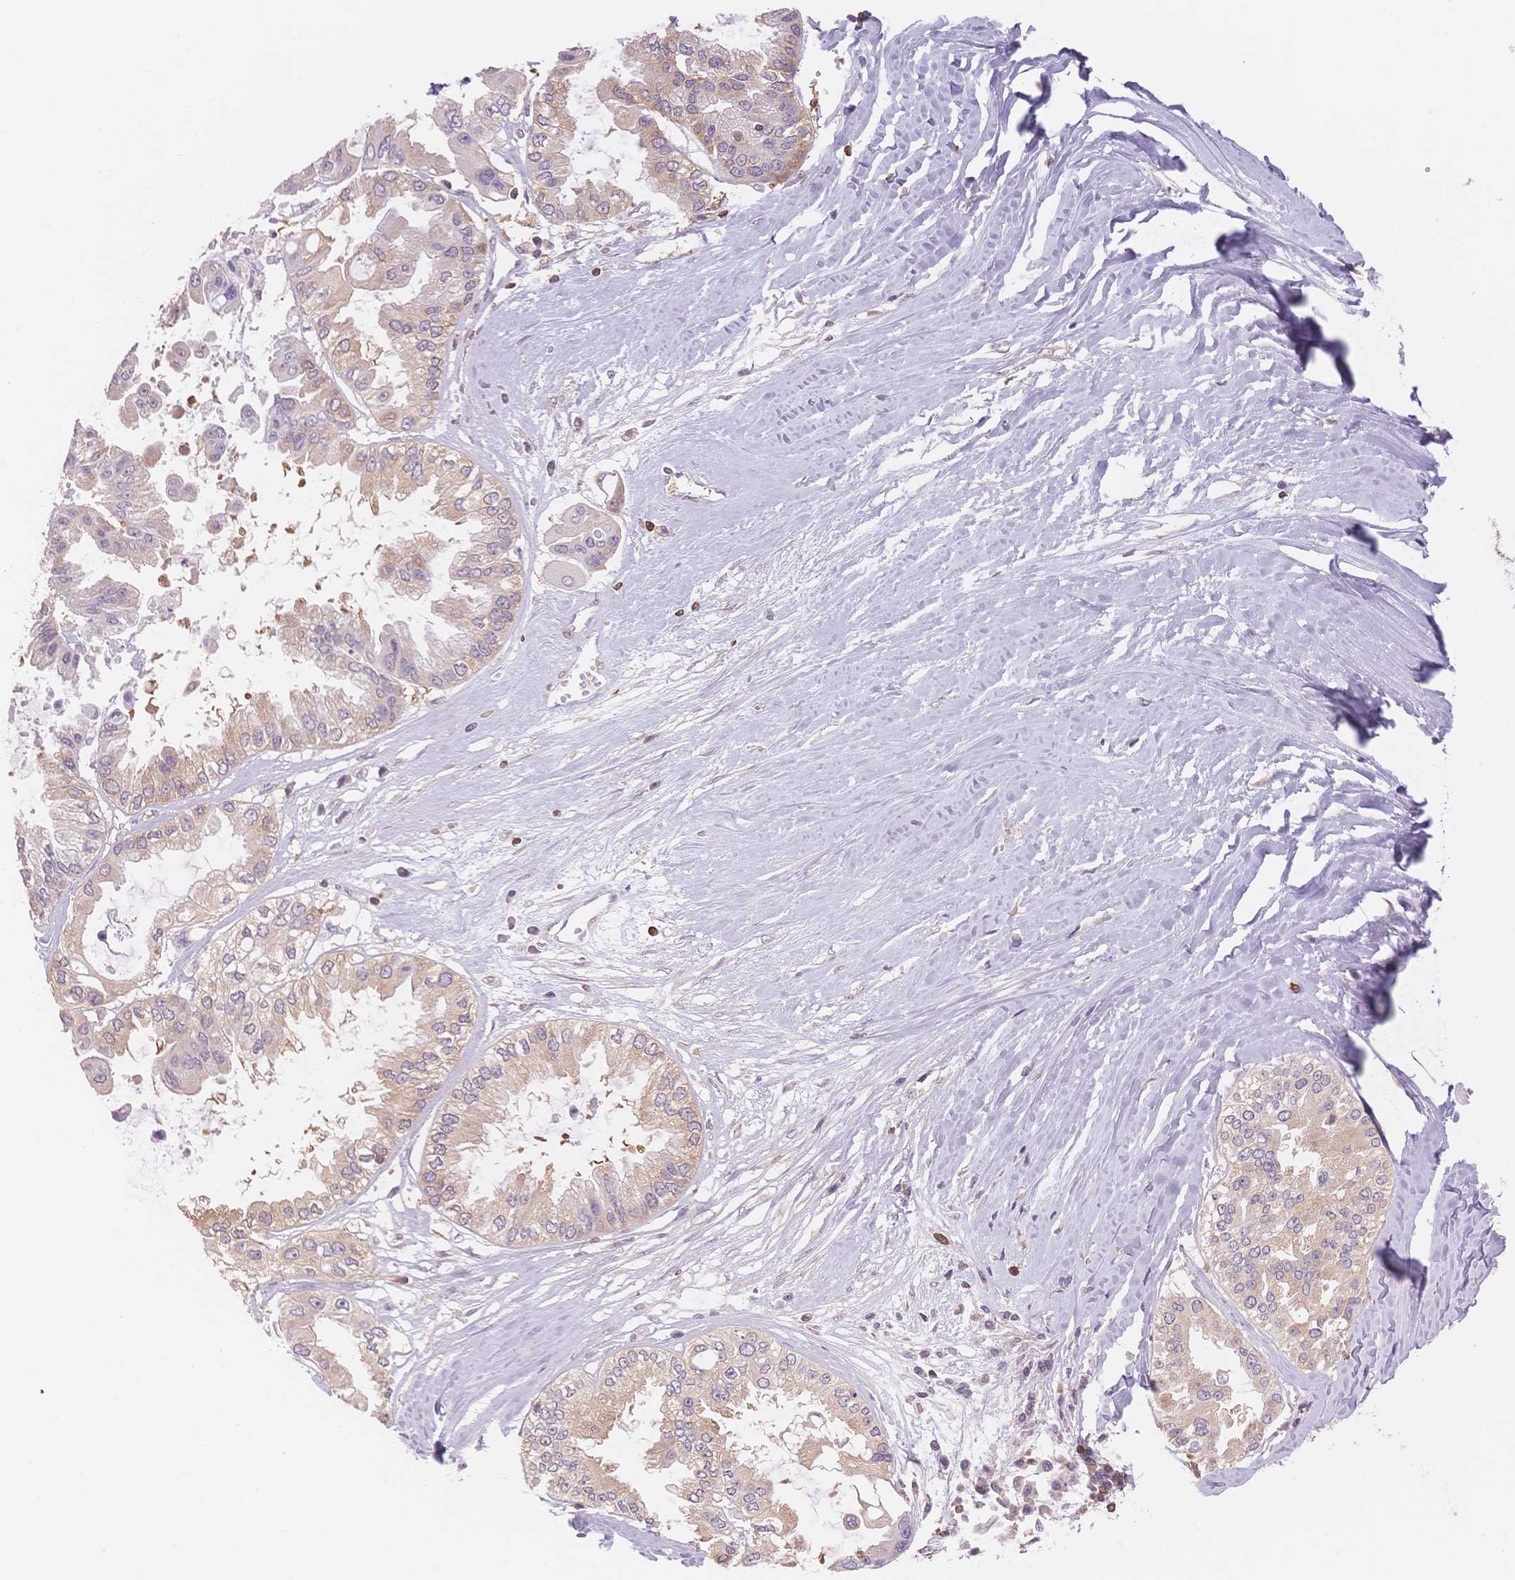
{"staining": {"intensity": "weak", "quantity": "<25%", "location": "cytoplasmic/membranous"}, "tissue": "ovarian cancer", "cell_type": "Tumor cells", "image_type": "cancer", "snomed": [{"axis": "morphology", "description": "Cystadenocarcinoma, serous, NOS"}, {"axis": "topography", "description": "Ovary"}], "caption": "Immunohistochemistry (IHC) histopathology image of neoplastic tissue: serous cystadenocarcinoma (ovarian) stained with DAB (3,3'-diaminobenzidine) reveals no significant protein positivity in tumor cells.", "gene": "STK39", "patient": {"sex": "female", "age": 56}}